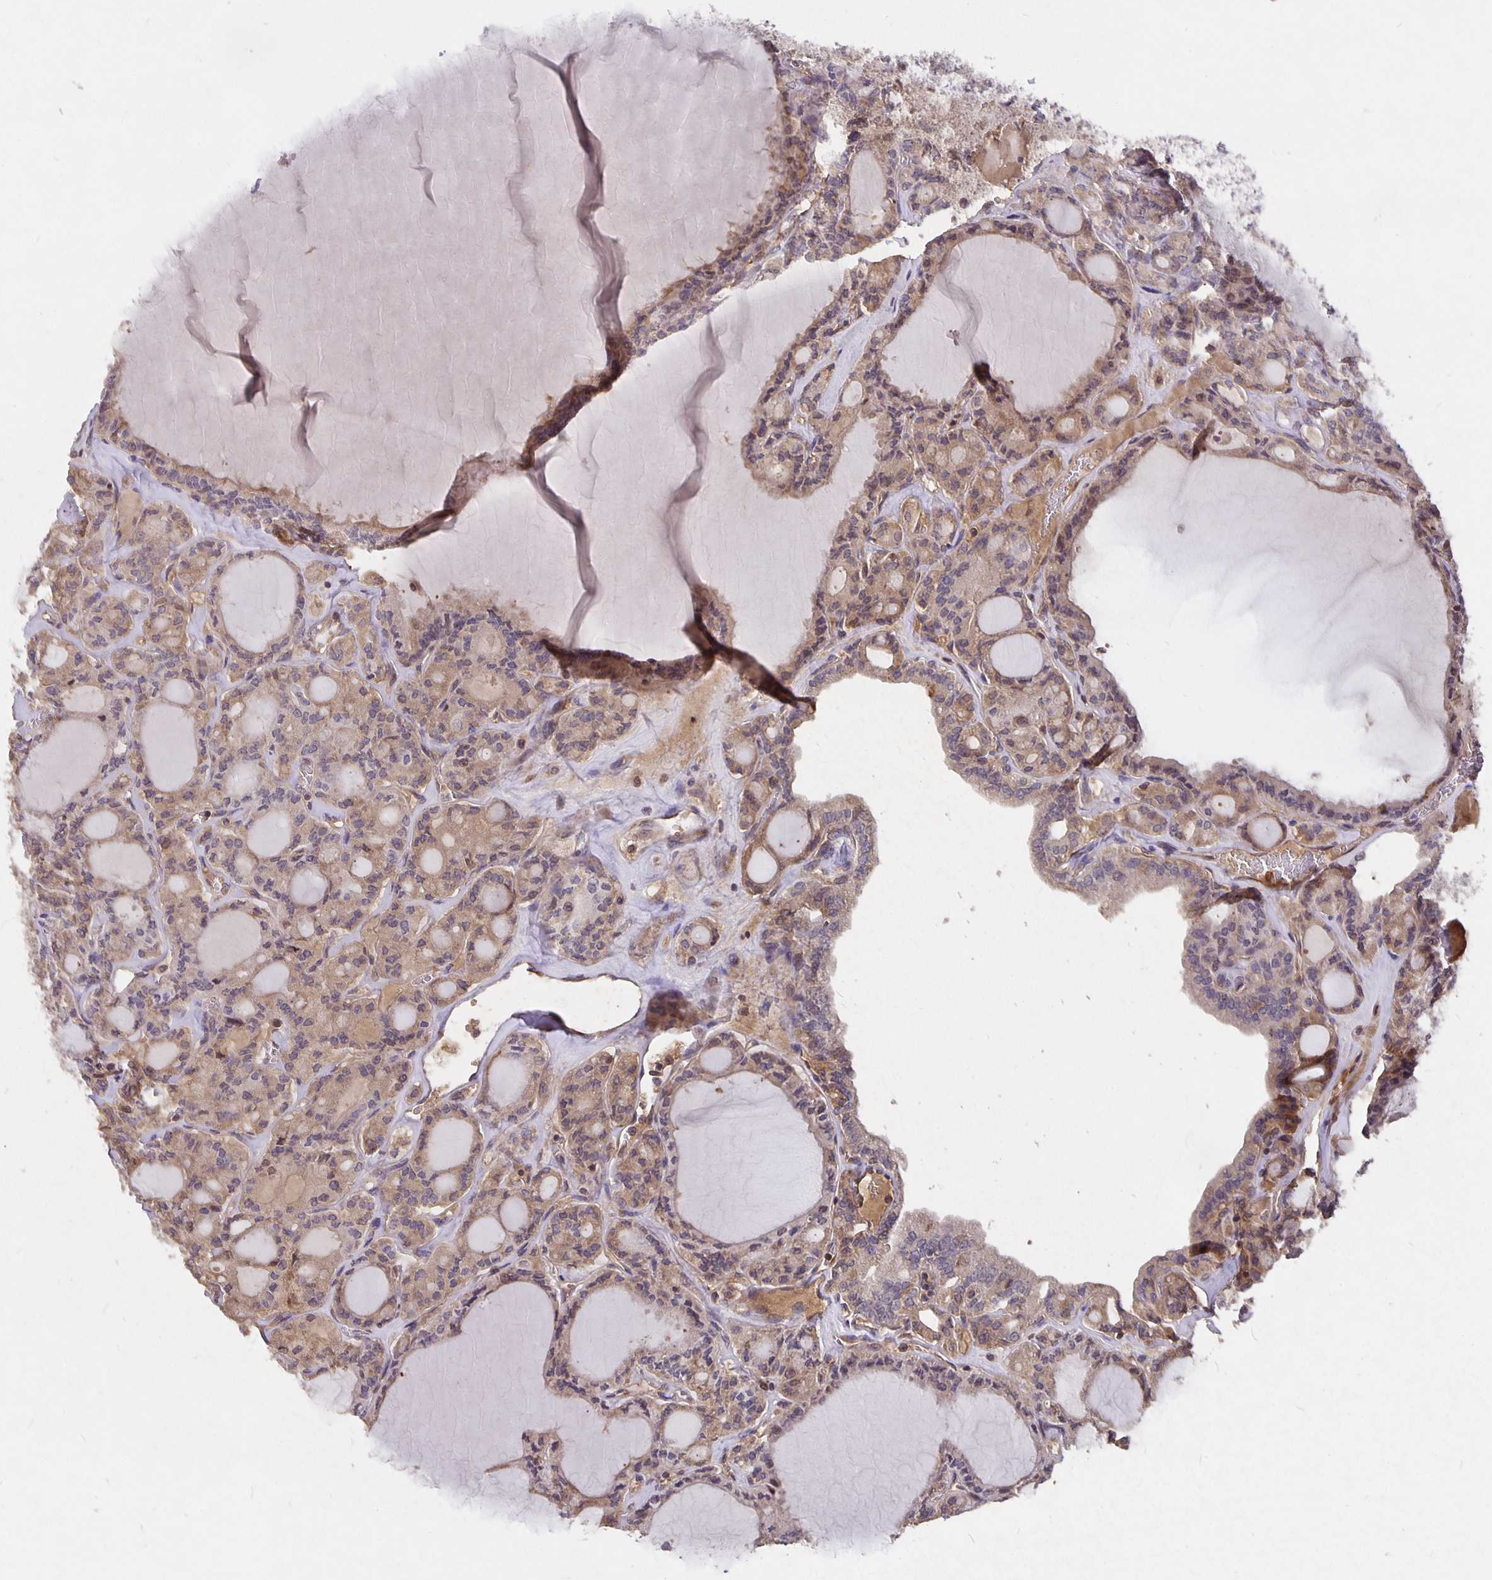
{"staining": {"intensity": "weak", "quantity": ">75%", "location": "cytoplasmic/membranous"}, "tissue": "thyroid cancer", "cell_type": "Tumor cells", "image_type": "cancer", "snomed": [{"axis": "morphology", "description": "Papillary adenocarcinoma, NOS"}, {"axis": "topography", "description": "Thyroid gland"}], "caption": "A histopathology image showing weak cytoplasmic/membranous positivity in approximately >75% of tumor cells in thyroid papillary adenocarcinoma, as visualized by brown immunohistochemical staining.", "gene": "NOG", "patient": {"sex": "male", "age": 87}}